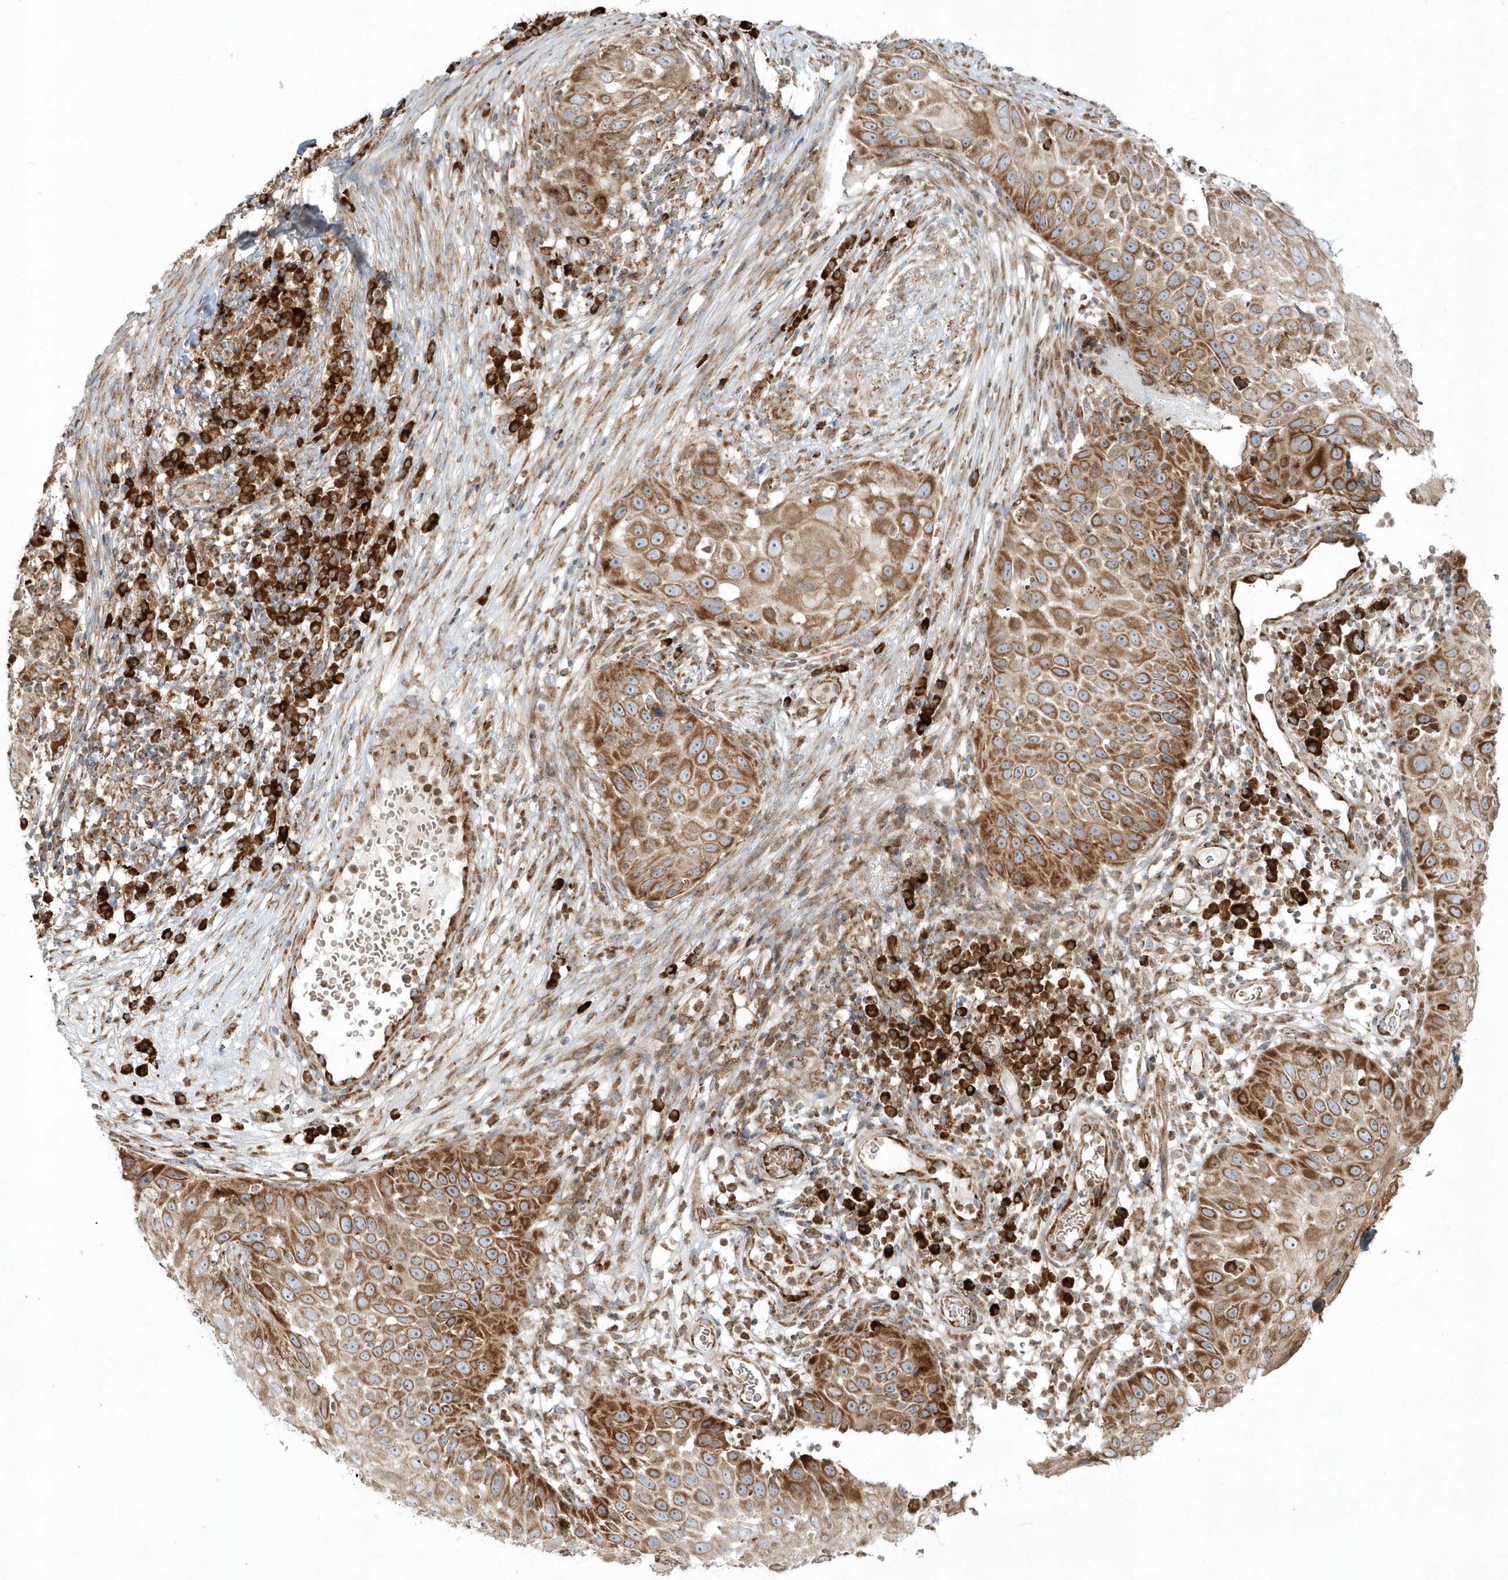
{"staining": {"intensity": "moderate", "quantity": ">75%", "location": "cytoplasmic/membranous"}, "tissue": "skin cancer", "cell_type": "Tumor cells", "image_type": "cancer", "snomed": [{"axis": "morphology", "description": "Squamous cell carcinoma, NOS"}, {"axis": "topography", "description": "Skin"}], "caption": "Skin cancer stained with immunohistochemistry (IHC) demonstrates moderate cytoplasmic/membranous expression in approximately >75% of tumor cells.", "gene": "SH3BP2", "patient": {"sex": "female", "age": 44}}